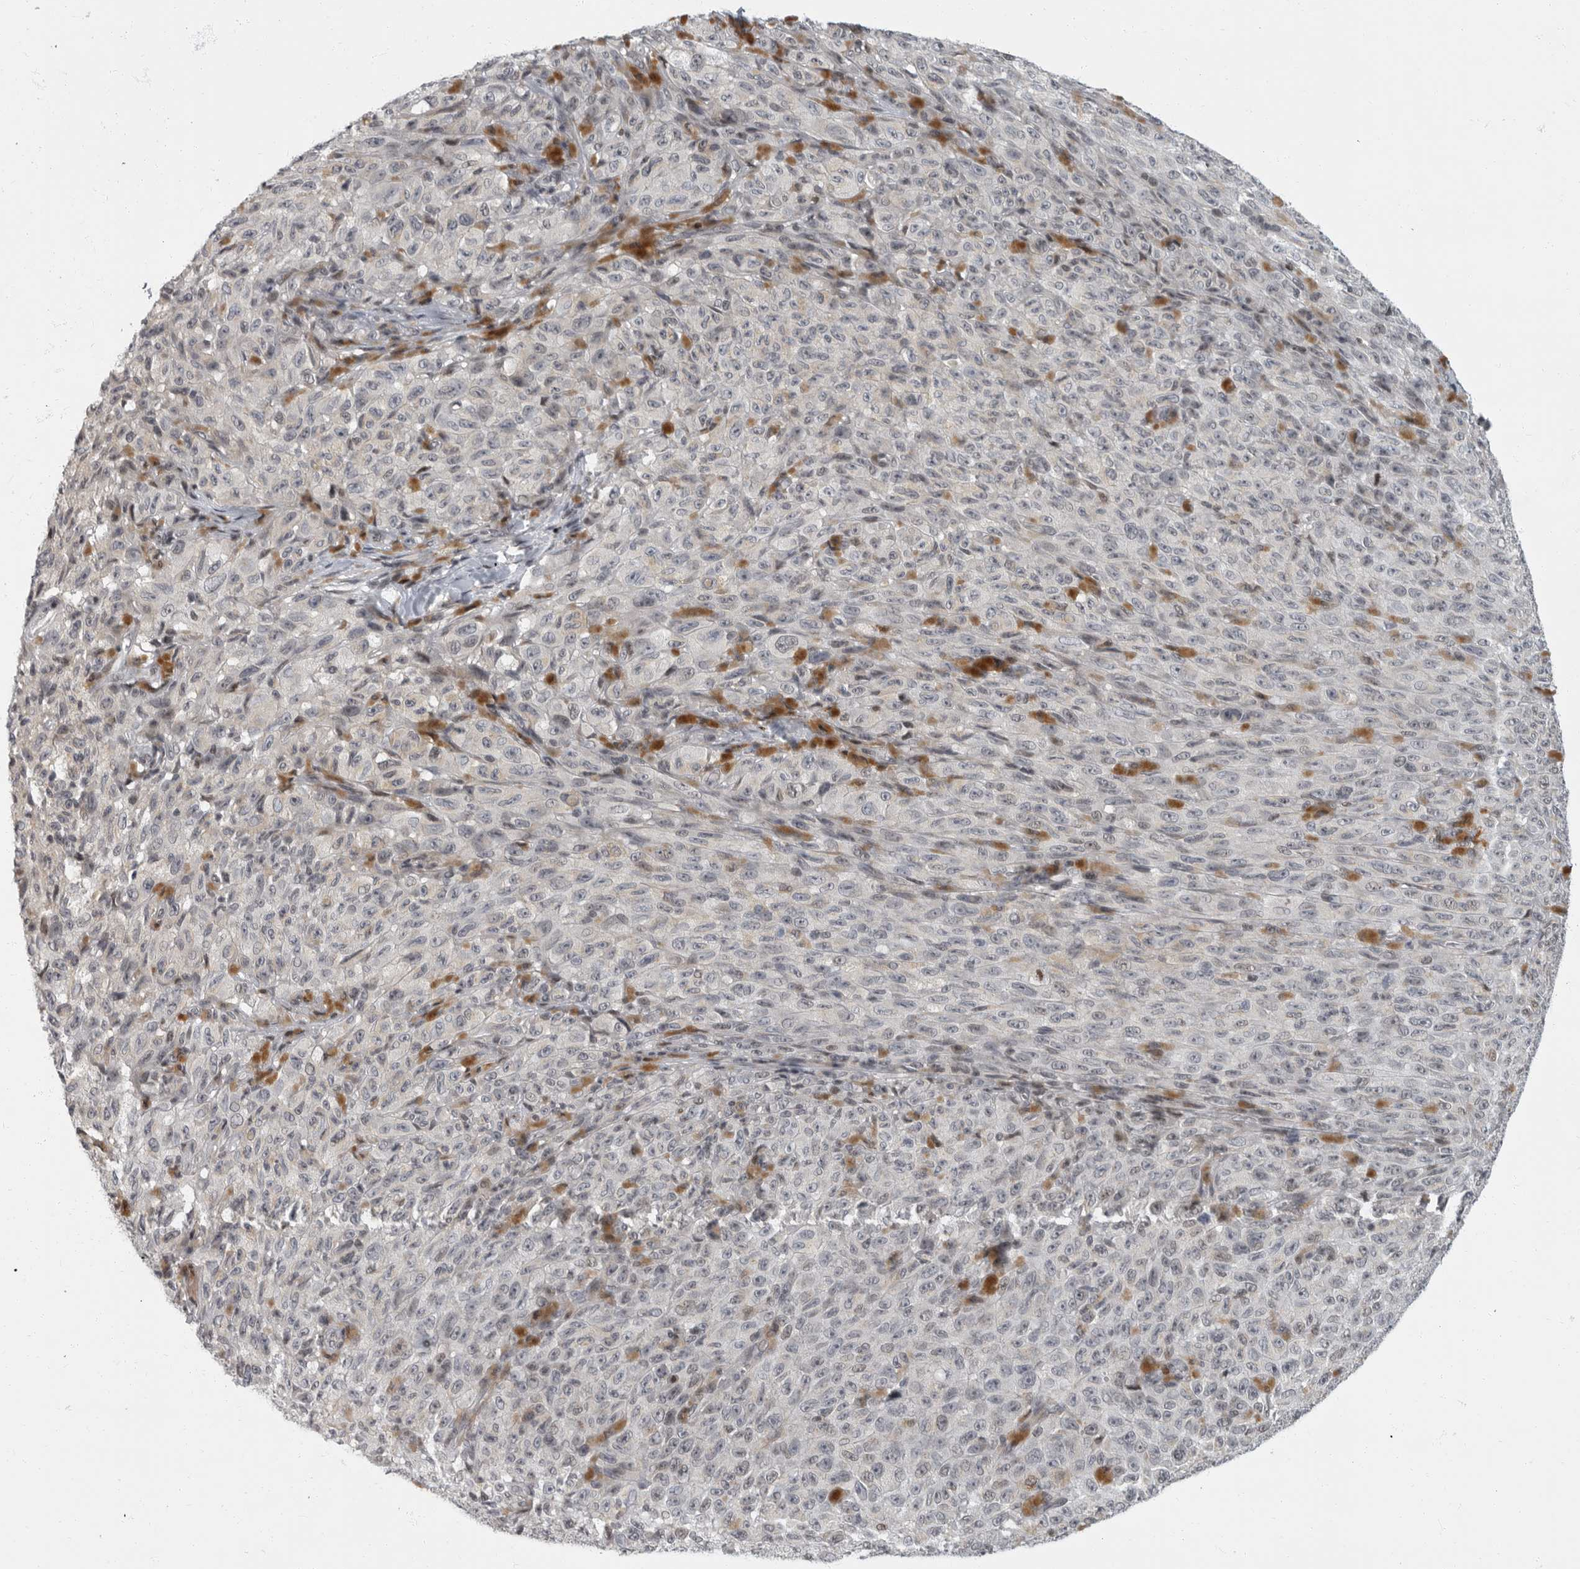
{"staining": {"intensity": "negative", "quantity": "none", "location": "none"}, "tissue": "melanoma", "cell_type": "Tumor cells", "image_type": "cancer", "snomed": [{"axis": "morphology", "description": "Malignant melanoma, NOS"}, {"axis": "topography", "description": "Skin"}], "caption": "This is an immunohistochemistry (IHC) micrograph of human malignant melanoma. There is no expression in tumor cells.", "gene": "EVI5", "patient": {"sex": "female", "age": 82}}